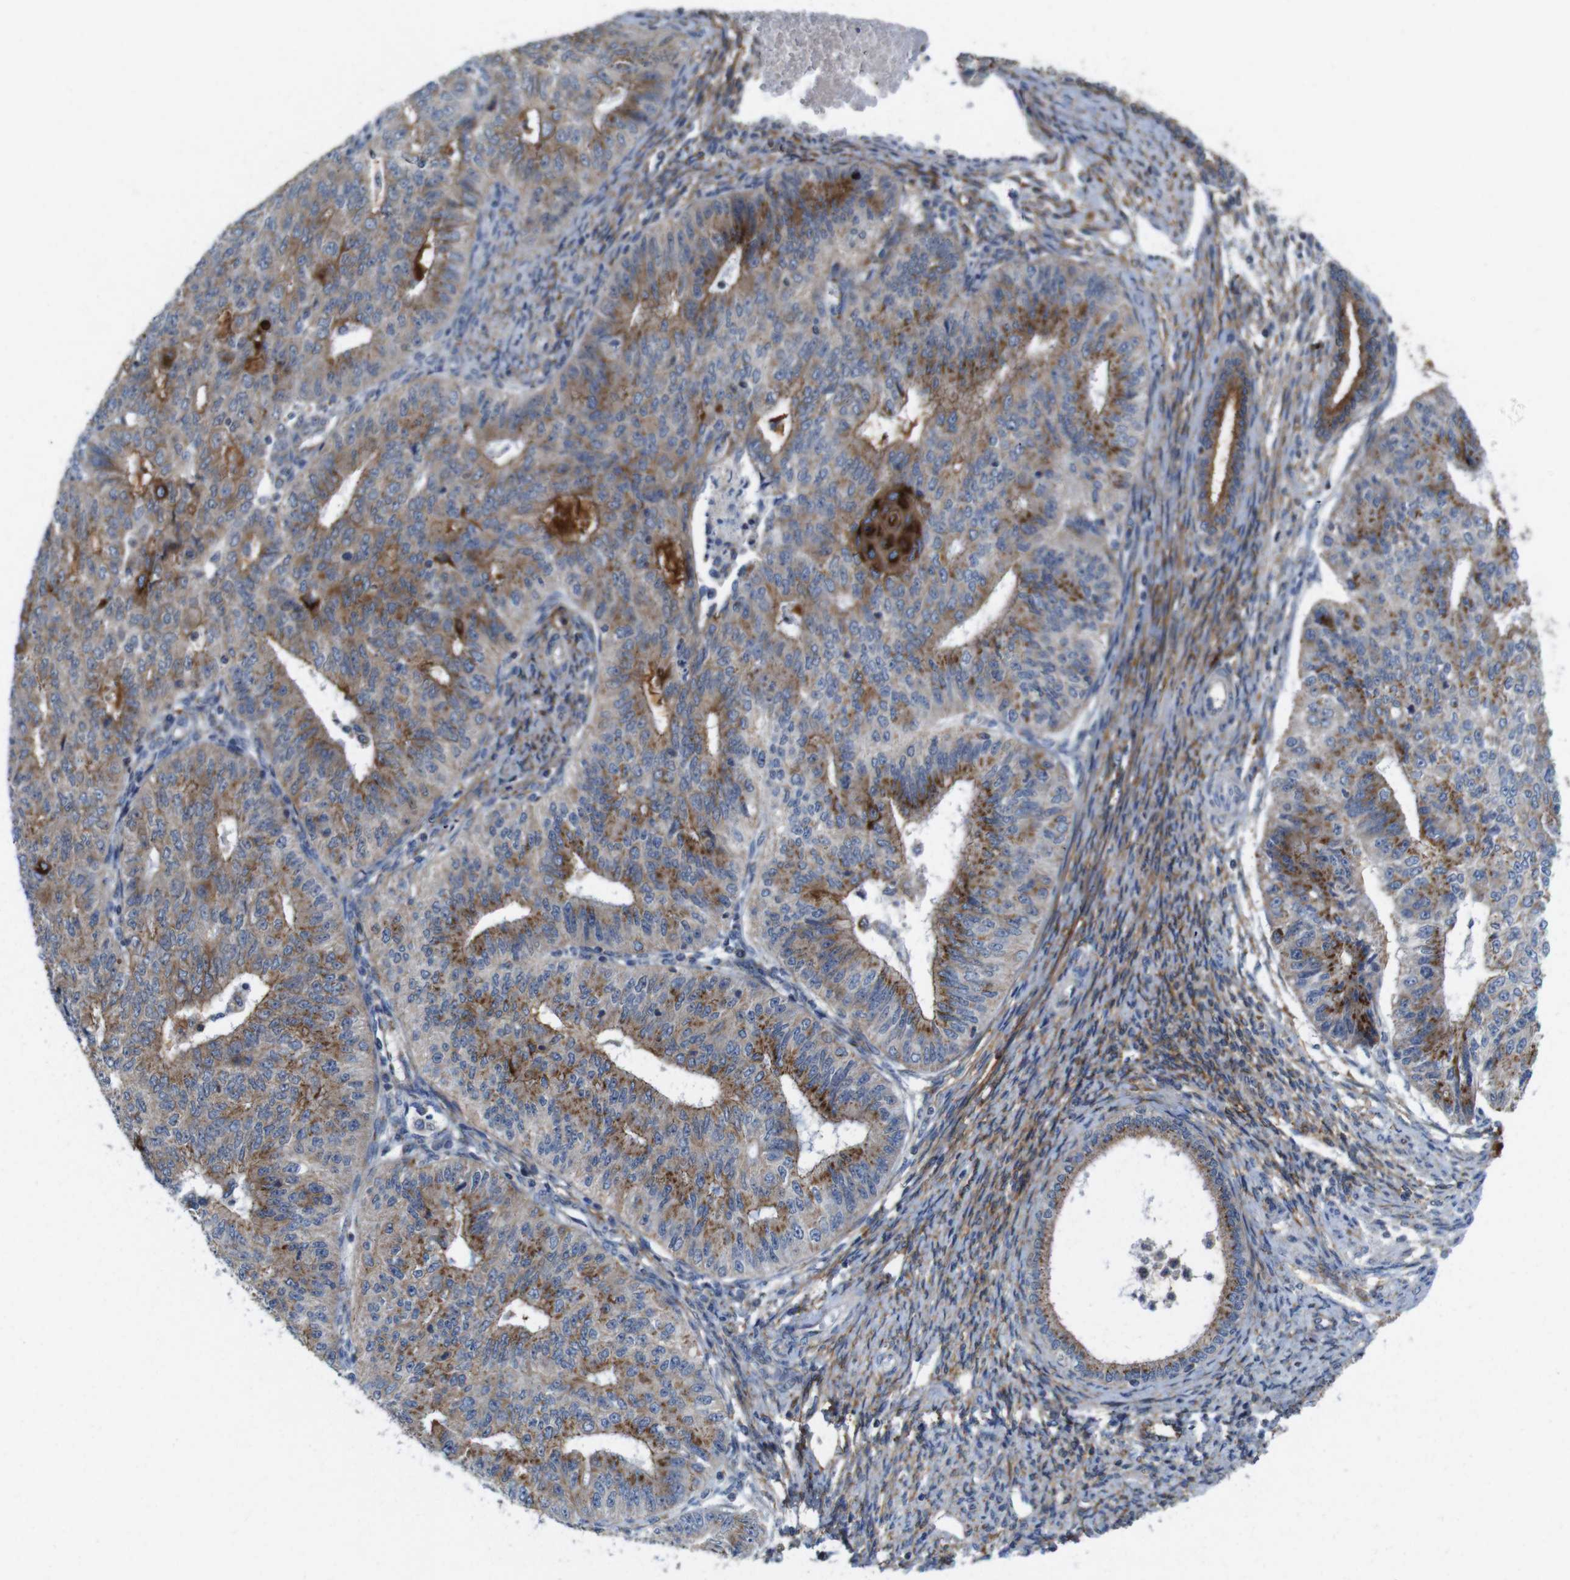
{"staining": {"intensity": "moderate", "quantity": ">75%", "location": "cytoplasmic/membranous"}, "tissue": "endometrial cancer", "cell_type": "Tumor cells", "image_type": "cancer", "snomed": [{"axis": "morphology", "description": "Adenocarcinoma, NOS"}, {"axis": "topography", "description": "Endometrium"}], "caption": "Approximately >75% of tumor cells in human endometrial cancer show moderate cytoplasmic/membranous protein staining as visualized by brown immunohistochemical staining.", "gene": "EFCAB14", "patient": {"sex": "female", "age": 32}}